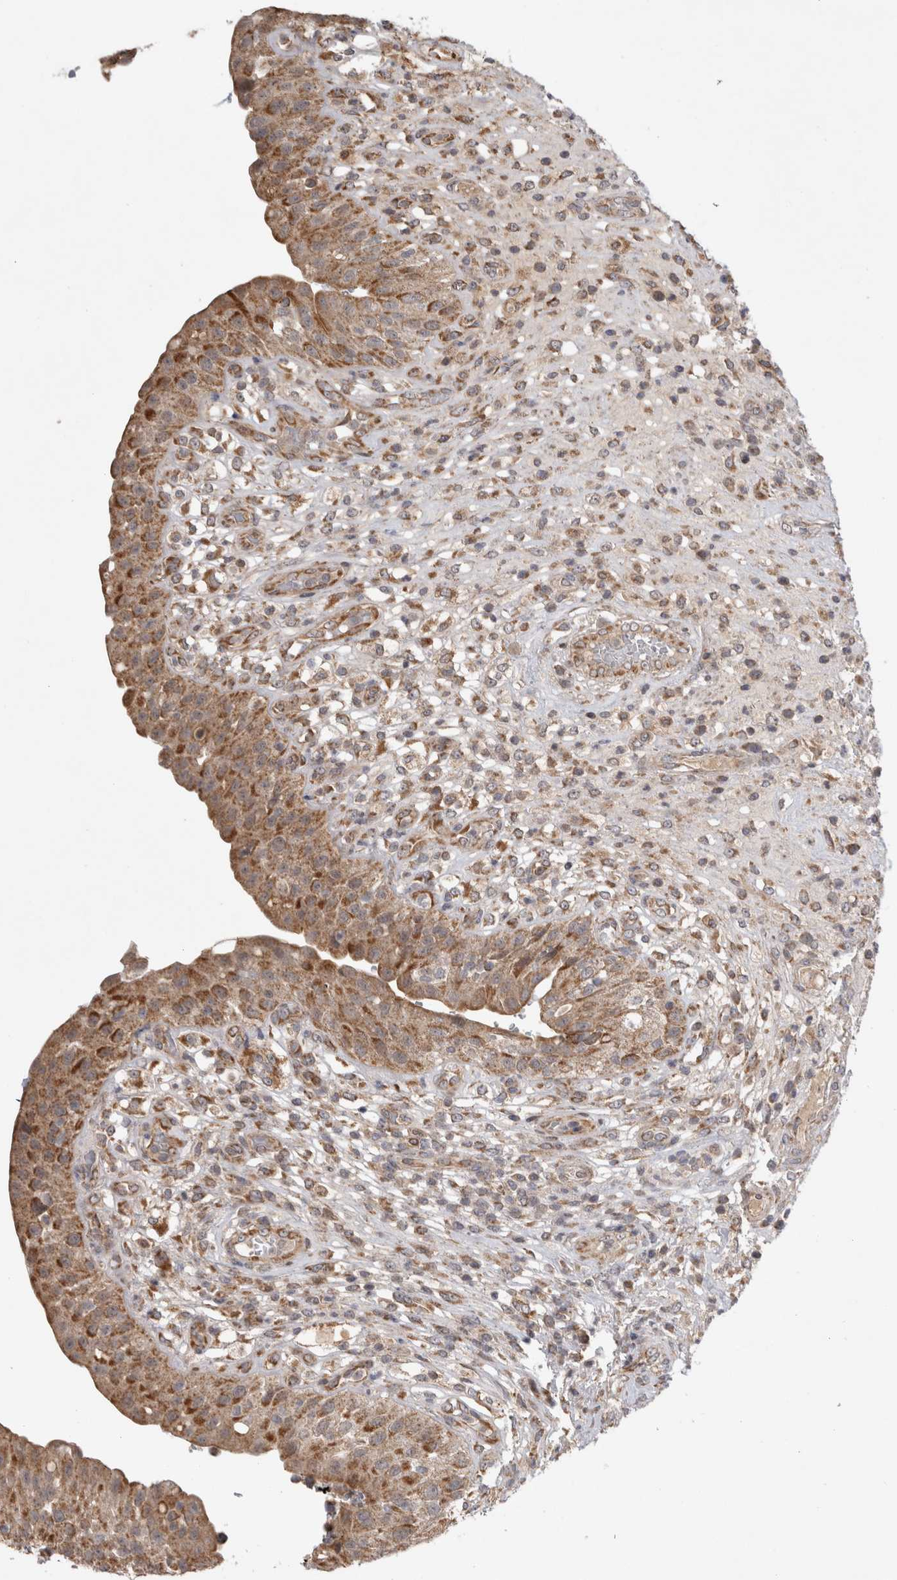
{"staining": {"intensity": "moderate", "quantity": ">75%", "location": "cytoplasmic/membranous"}, "tissue": "urinary bladder", "cell_type": "Urothelial cells", "image_type": "normal", "snomed": [{"axis": "morphology", "description": "Normal tissue, NOS"}, {"axis": "topography", "description": "Urinary bladder"}], "caption": "Immunohistochemical staining of unremarkable urinary bladder shows >75% levels of moderate cytoplasmic/membranous protein staining in approximately >75% of urothelial cells. (DAB IHC, brown staining for protein, blue staining for nuclei).", "gene": "KCNIP1", "patient": {"sex": "female", "age": 62}}